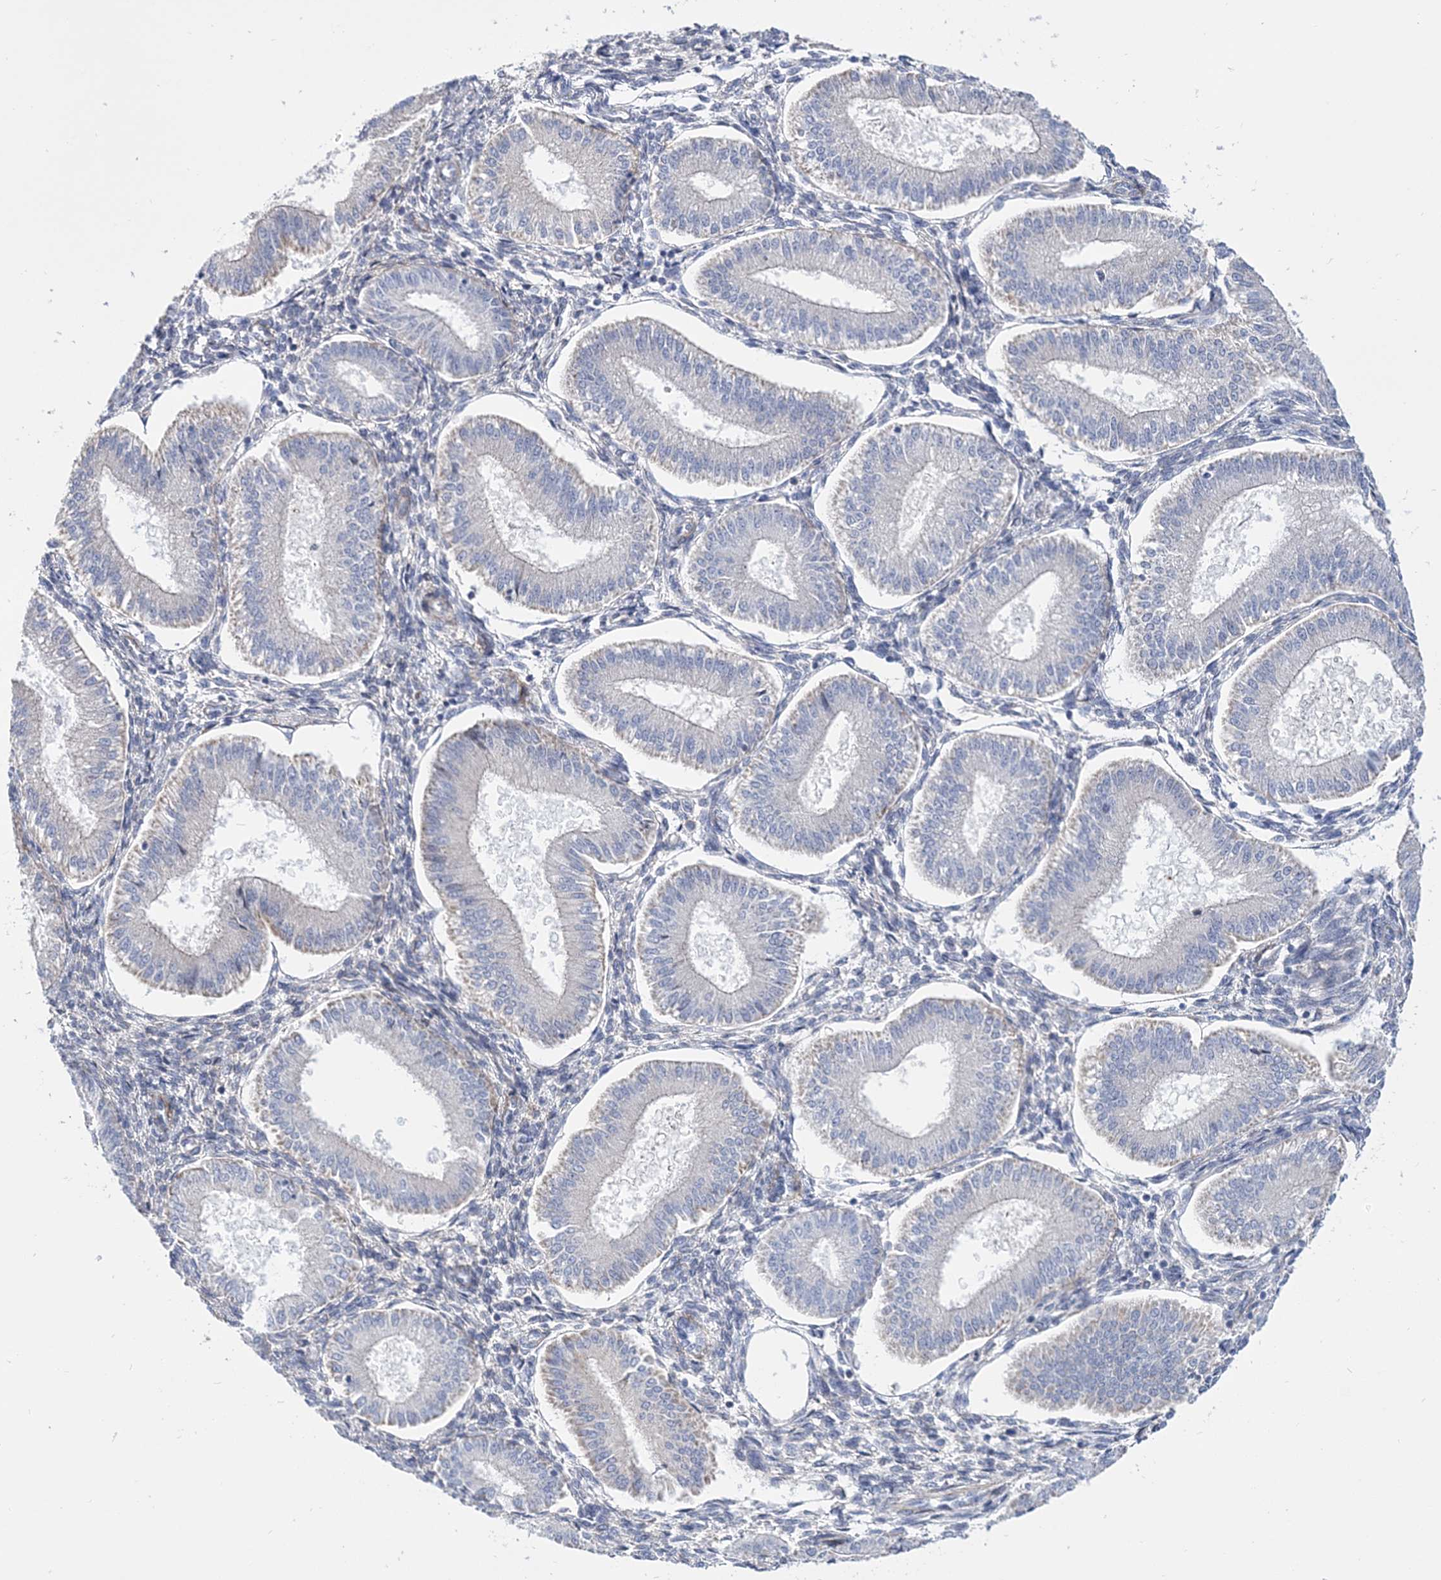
{"staining": {"intensity": "negative", "quantity": "none", "location": "none"}, "tissue": "endometrium", "cell_type": "Cells in endometrial stroma", "image_type": "normal", "snomed": [{"axis": "morphology", "description": "Normal tissue, NOS"}, {"axis": "topography", "description": "Endometrium"}], "caption": "Immunohistochemistry (IHC) histopathology image of unremarkable human endometrium stained for a protein (brown), which displays no positivity in cells in endometrial stroma.", "gene": "ANO1", "patient": {"sex": "female", "age": 39}}